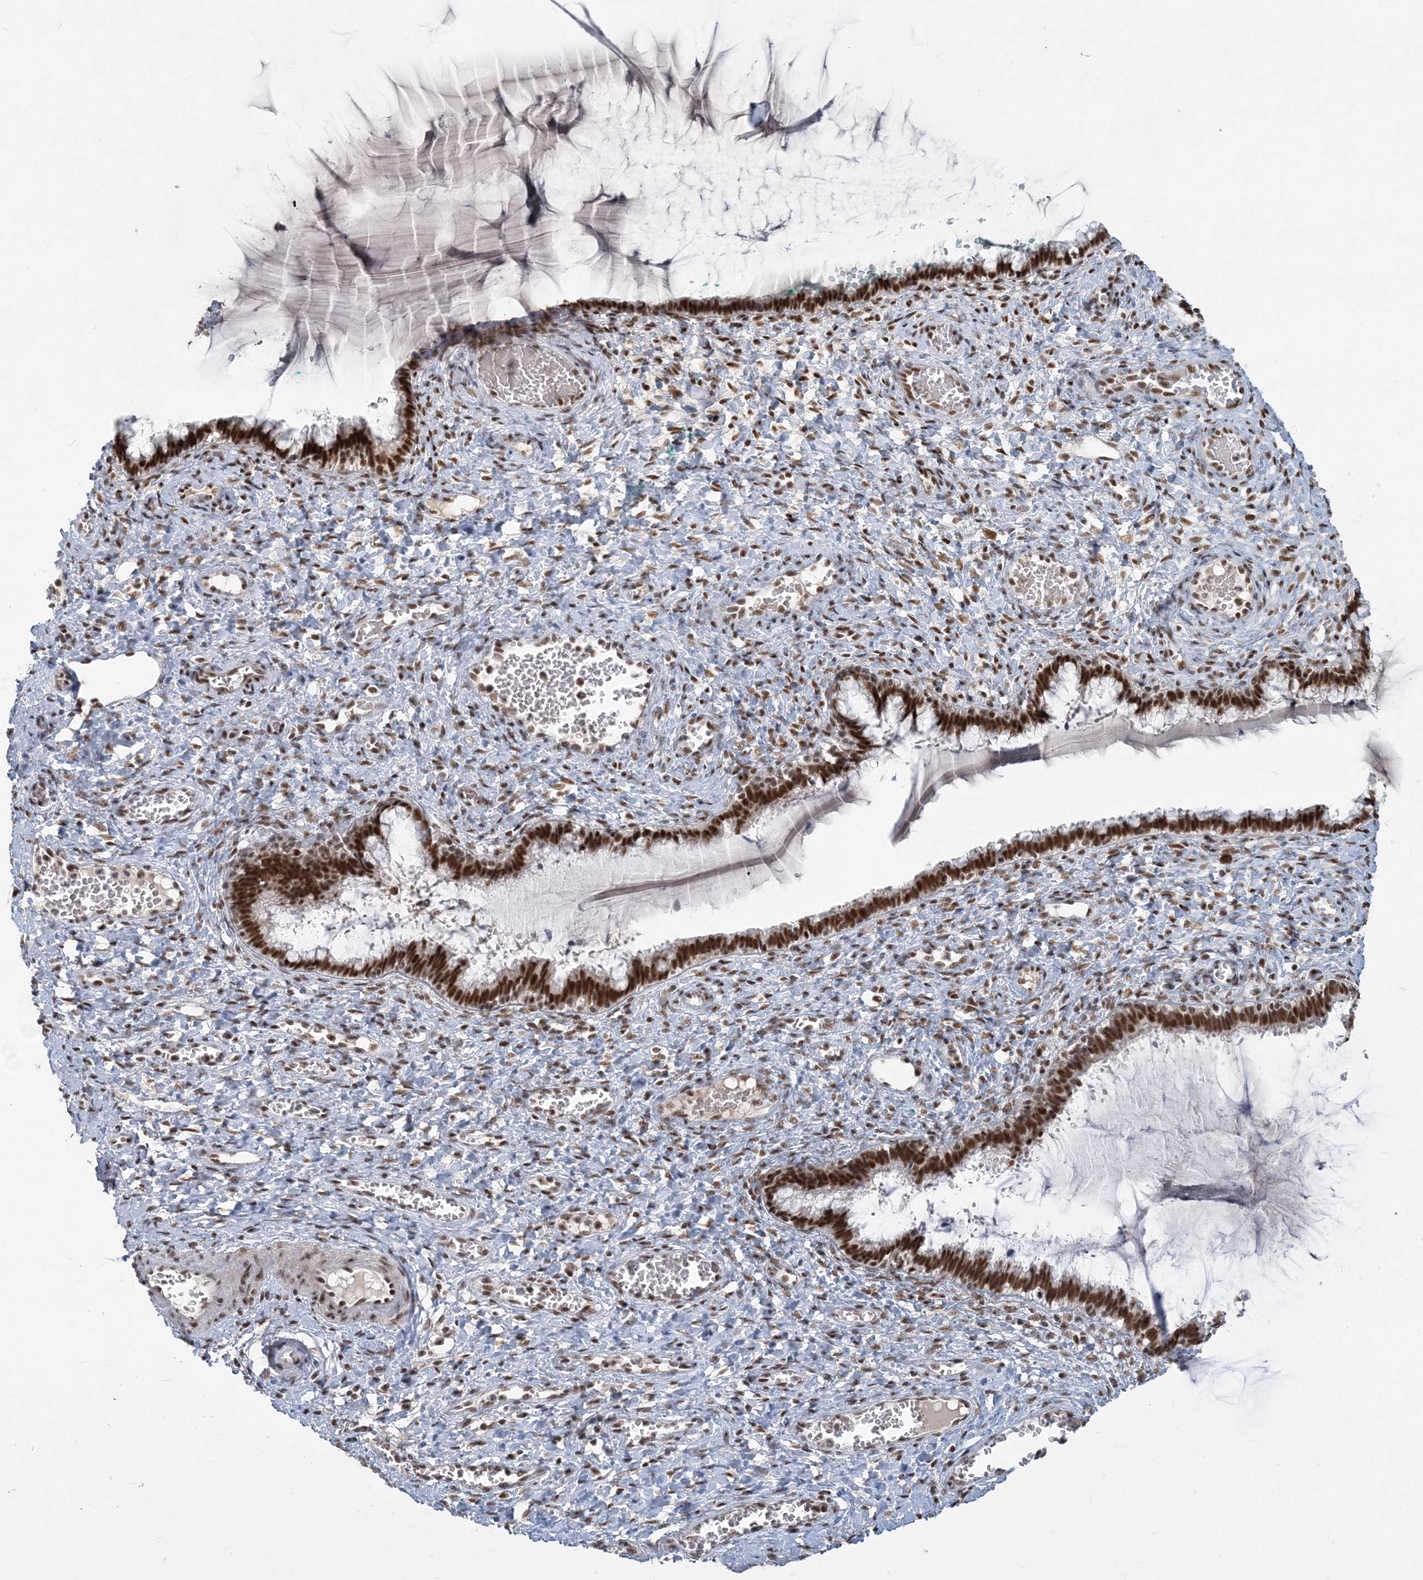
{"staining": {"intensity": "strong", "quantity": ">75%", "location": "nuclear"}, "tissue": "cervix", "cell_type": "Glandular cells", "image_type": "normal", "snomed": [{"axis": "morphology", "description": "Normal tissue, NOS"}, {"axis": "morphology", "description": "Adenocarcinoma, NOS"}, {"axis": "topography", "description": "Cervix"}], "caption": "Brown immunohistochemical staining in normal human cervix reveals strong nuclear positivity in about >75% of glandular cells.", "gene": "PLRG1", "patient": {"sex": "female", "age": 29}}